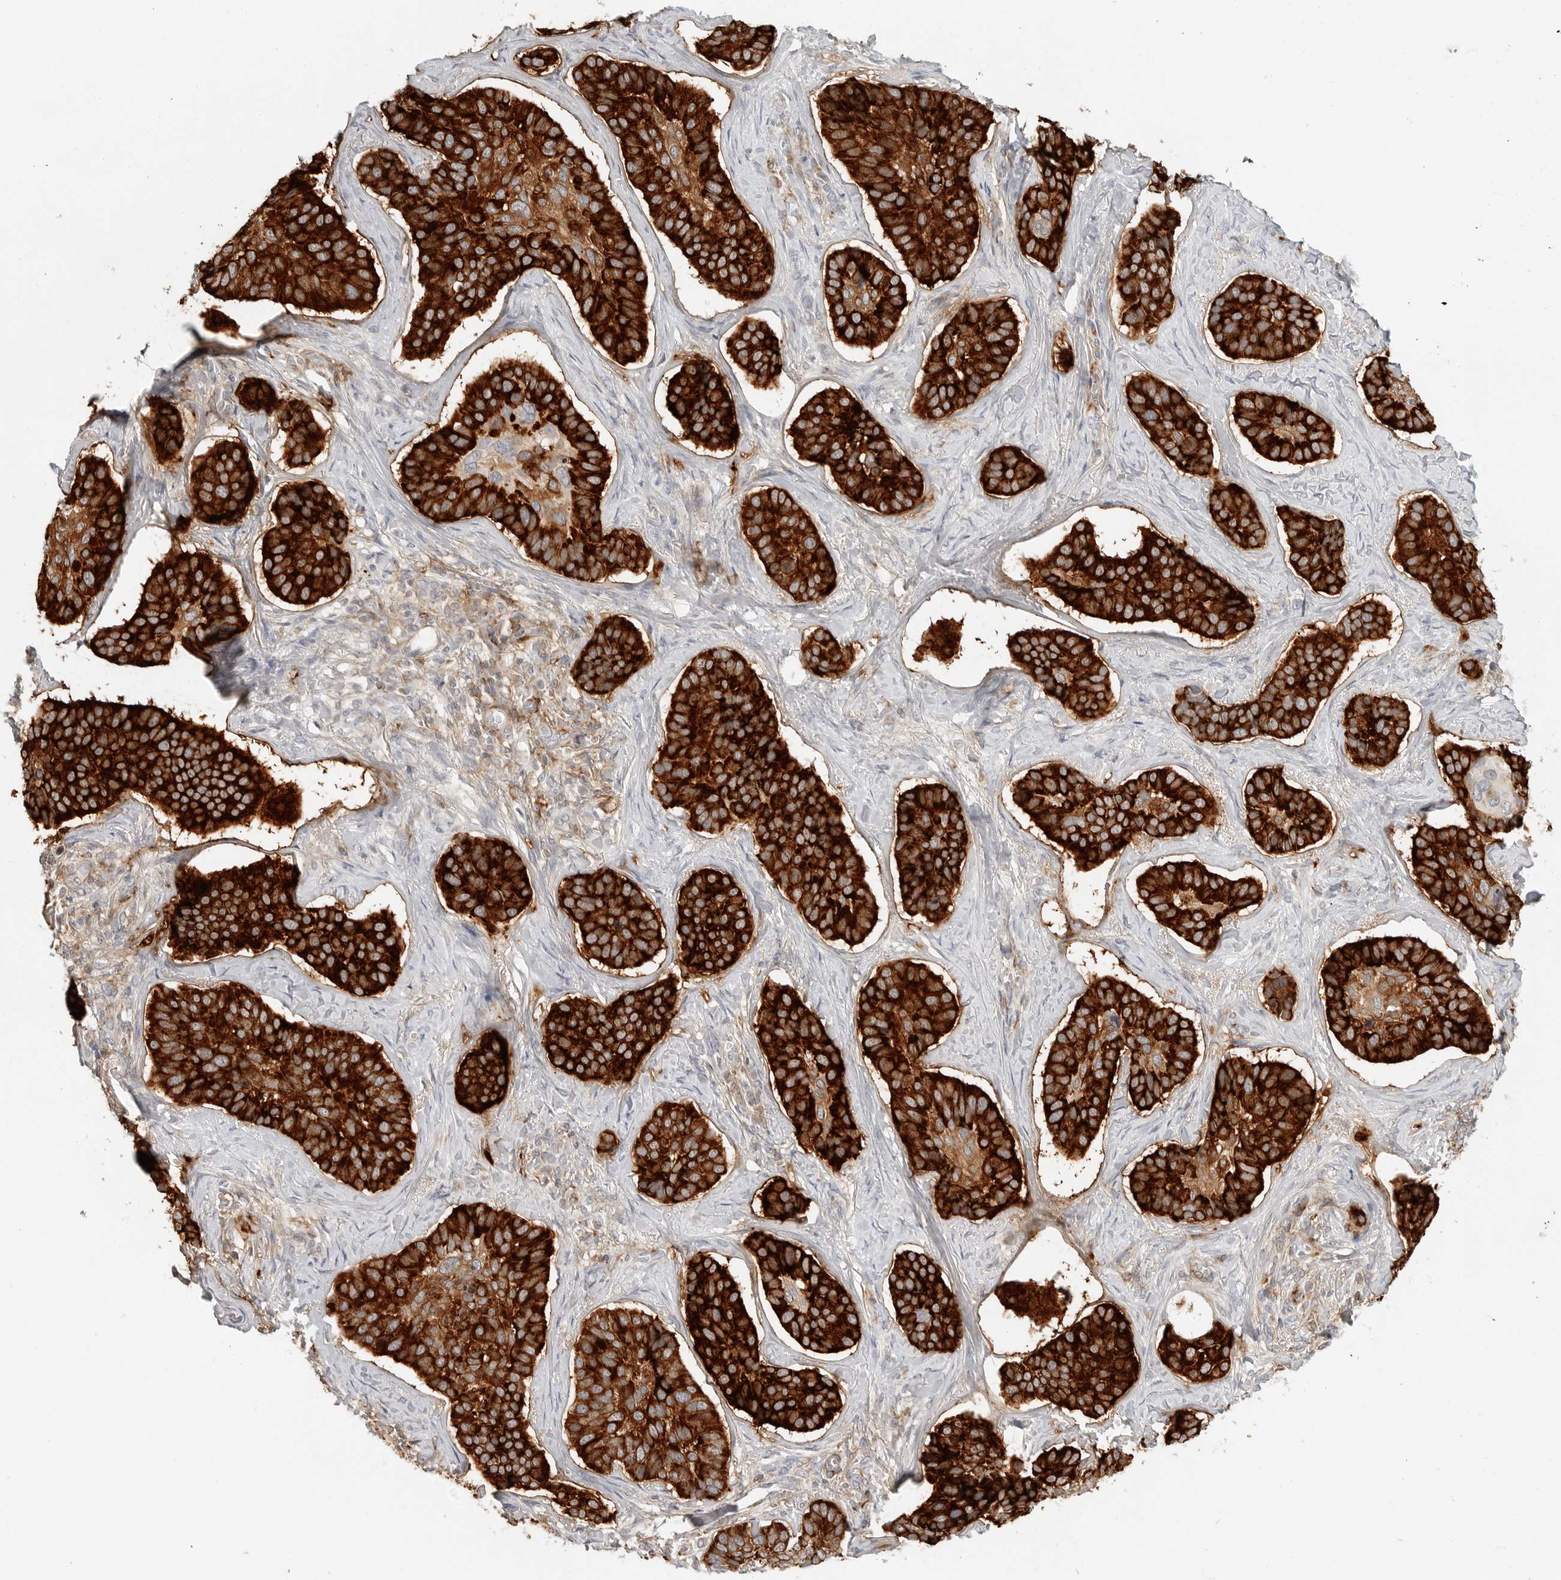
{"staining": {"intensity": "strong", "quantity": ">75%", "location": "cytoplasmic/membranous"}, "tissue": "skin cancer", "cell_type": "Tumor cells", "image_type": "cancer", "snomed": [{"axis": "morphology", "description": "Basal cell carcinoma"}, {"axis": "topography", "description": "Skin"}], "caption": "Immunohistochemical staining of human skin basal cell carcinoma displays high levels of strong cytoplasmic/membranous protein expression in approximately >75% of tumor cells.", "gene": "C1QTNF1", "patient": {"sex": "male", "age": 62}}